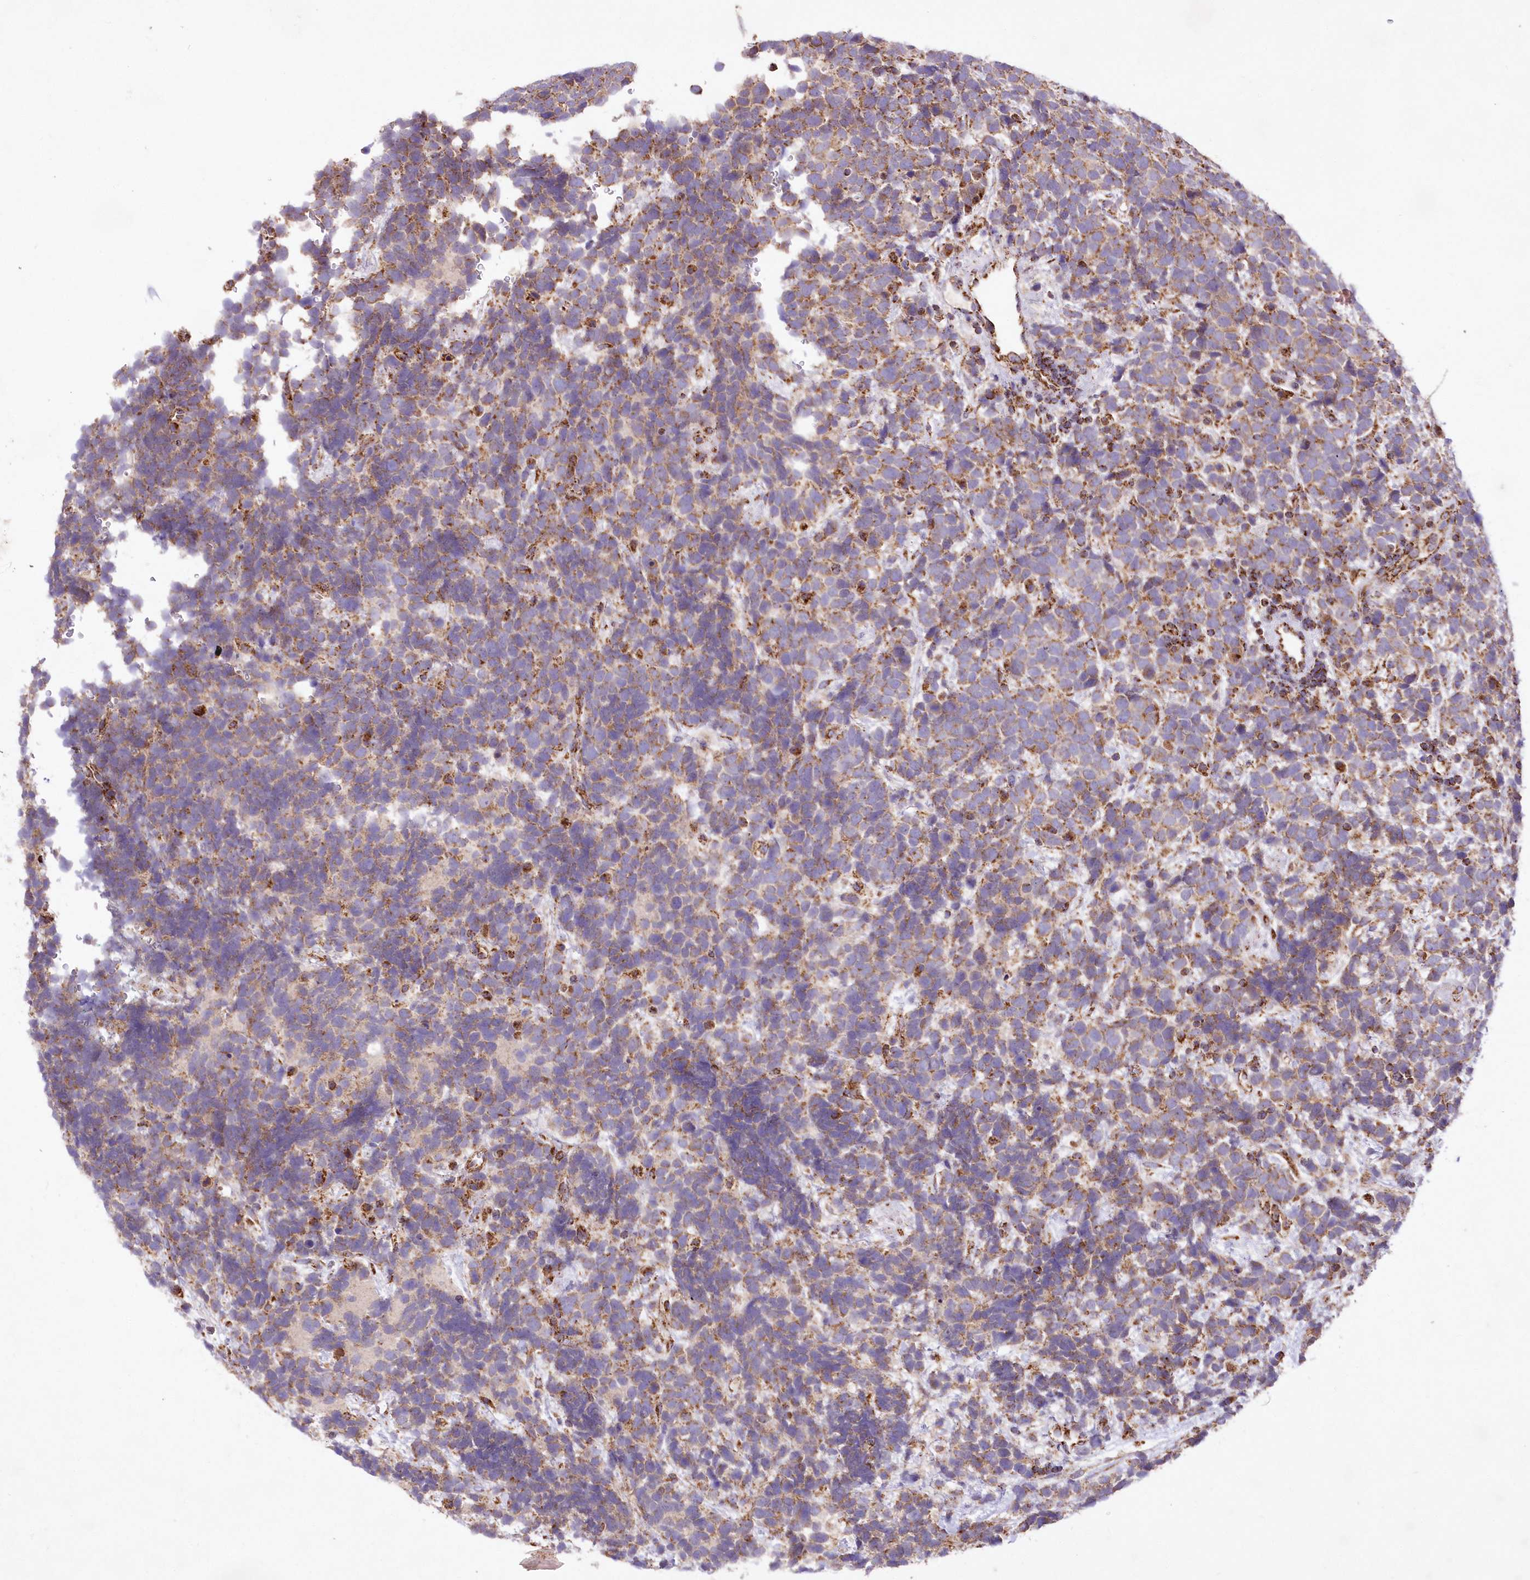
{"staining": {"intensity": "moderate", "quantity": ">75%", "location": "cytoplasmic/membranous"}, "tissue": "urothelial cancer", "cell_type": "Tumor cells", "image_type": "cancer", "snomed": [{"axis": "morphology", "description": "Urothelial carcinoma, High grade"}, {"axis": "topography", "description": "Urinary bladder"}], "caption": "Protein expression analysis of human urothelial cancer reveals moderate cytoplasmic/membranous staining in about >75% of tumor cells.", "gene": "ASNSD1", "patient": {"sex": "female", "age": 82}}